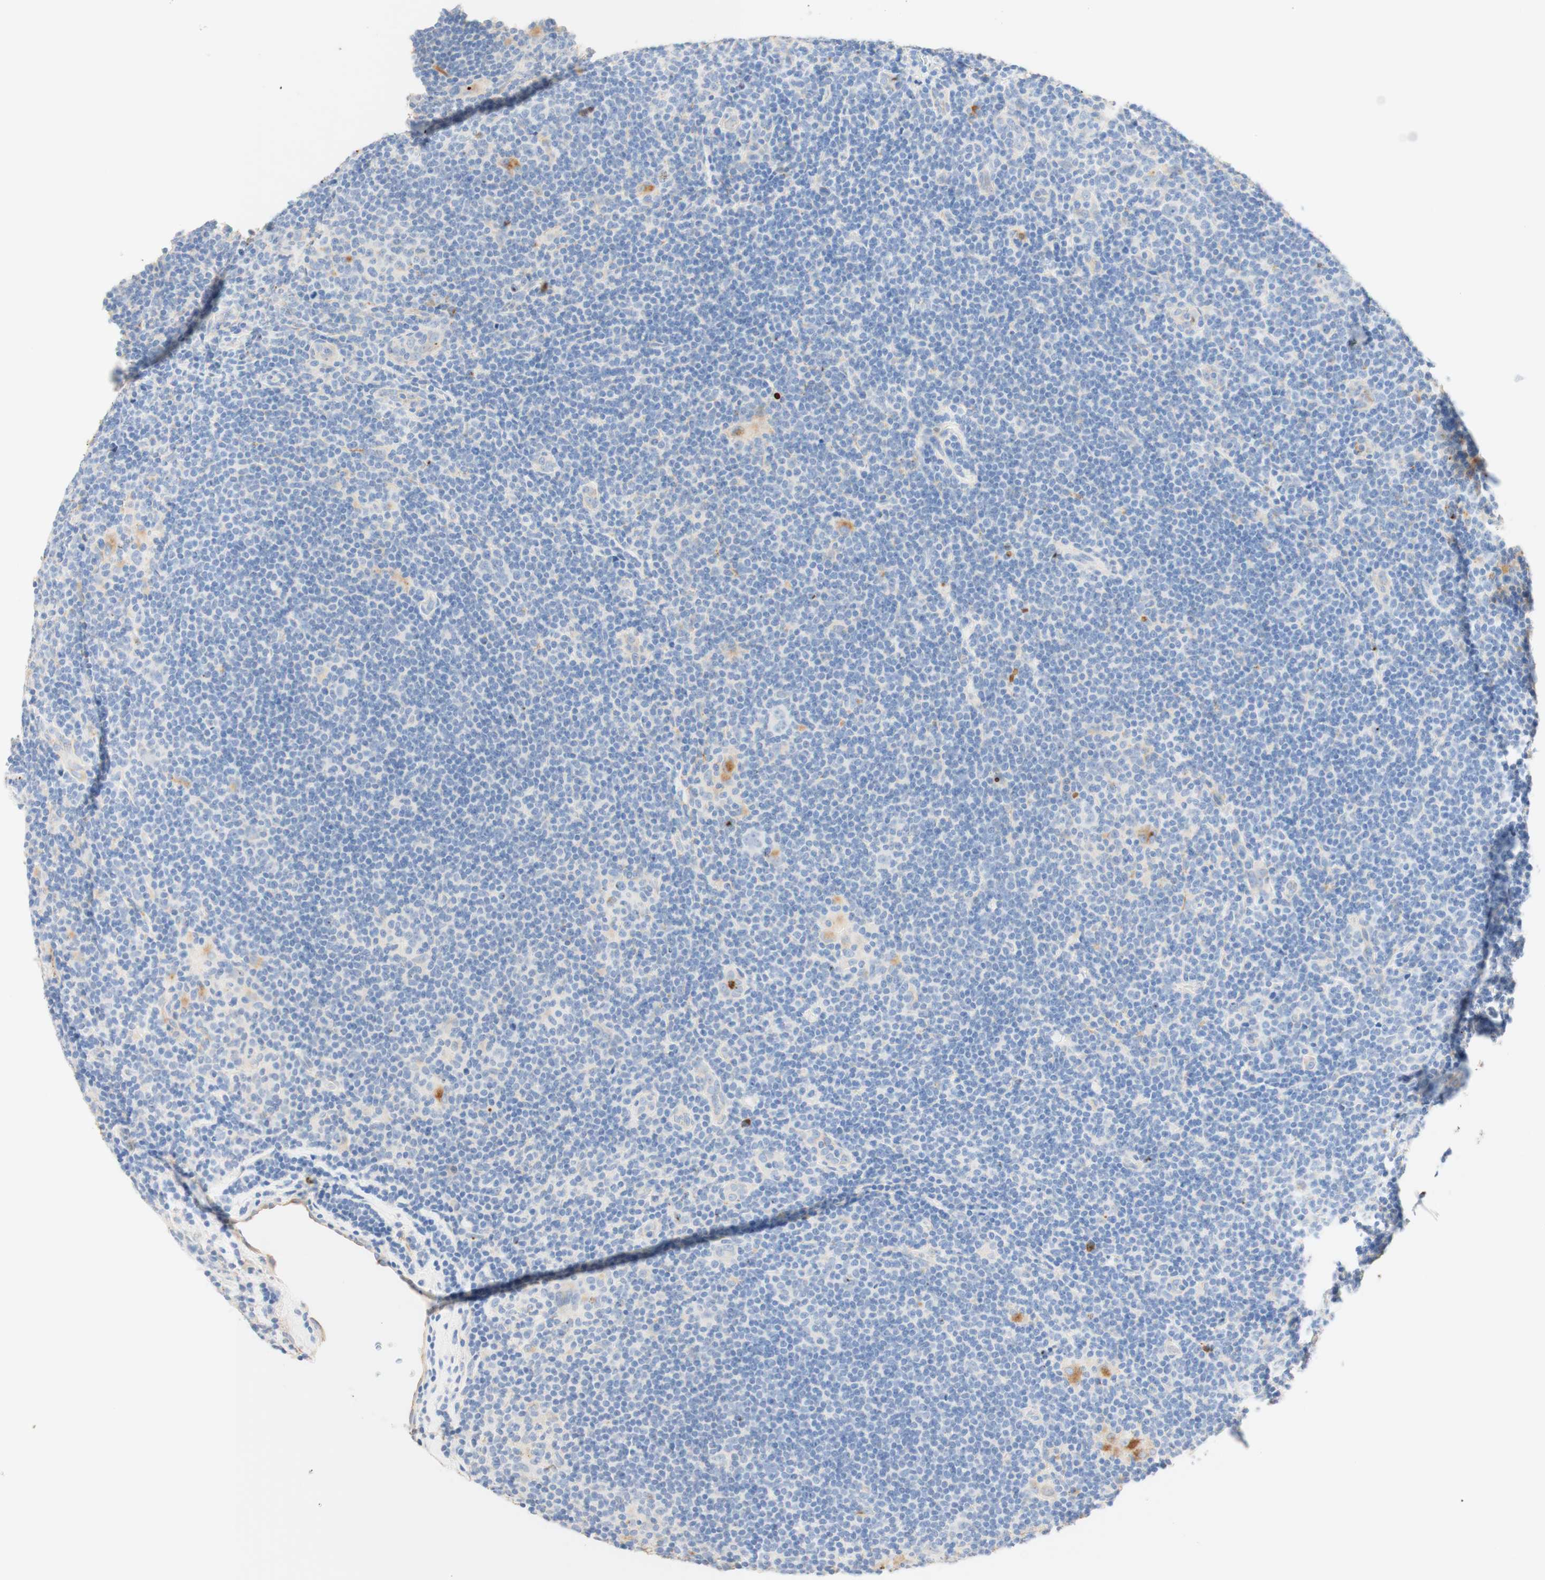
{"staining": {"intensity": "negative", "quantity": "none", "location": "none"}, "tissue": "lymphoma", "cell_type": "Tumor cells", "image_type": "cancer", "snomed": [{"axis": "morphology", "description": "Hodgkin's disease, NOS"}, {"axis": "topography", "description": "Lymph node"}], "caption": "Protein analysis of Hodgkin's disease reveals no significant expression in tumor cells.", "gene": "CD63", "patient": {"sex": "female", "age": 57}}